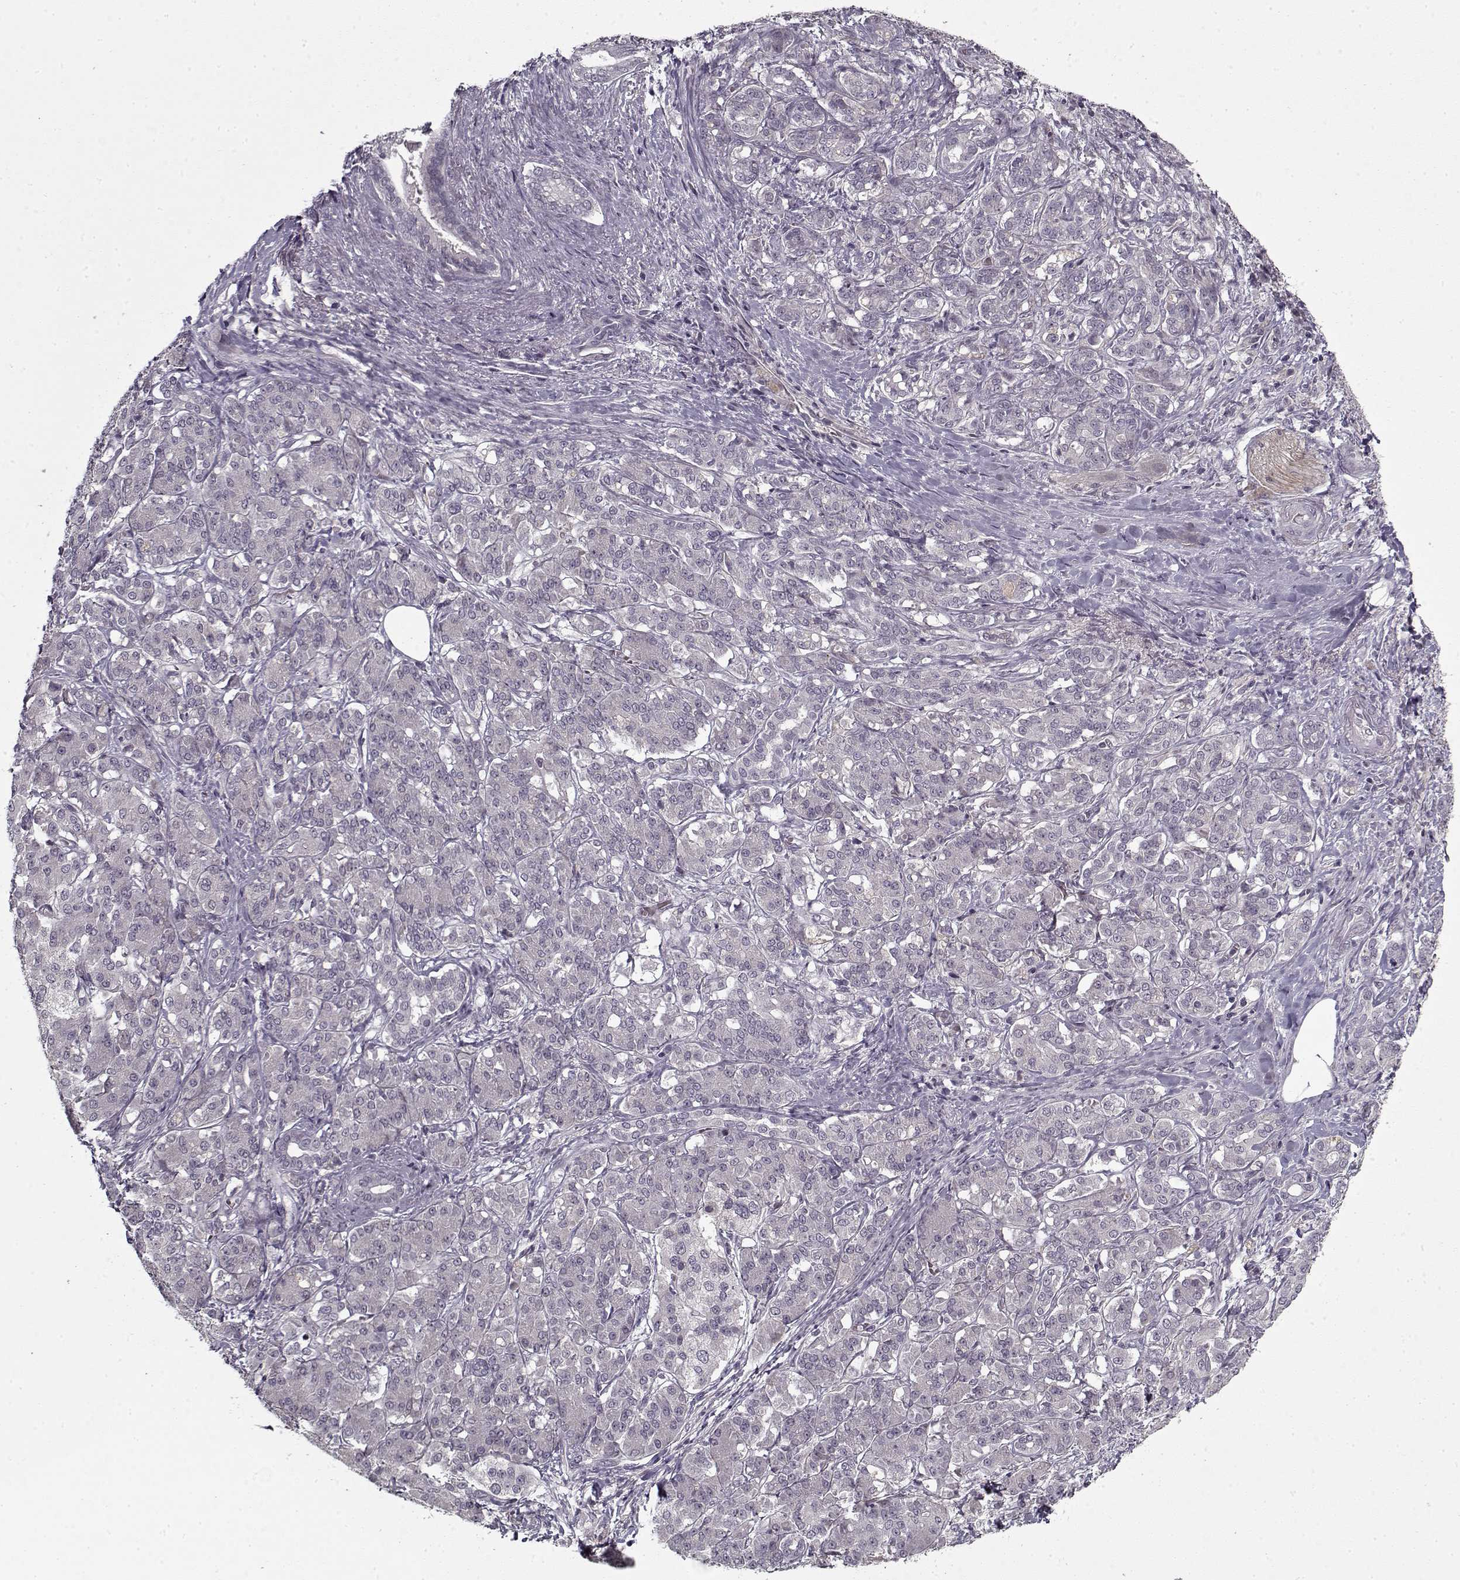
{"staining": {"intensity": "negative", "quantity": "none", "location": "none"}, "tissue": "pancreatic cancer", "cell_type": "Tumor cells", "image_type": "cancer", "snomed": [{"axis": "morphology", "description": "Normal tissue, NOS"}, {"axis": "morphology", "description": "Inflammation, NOS"}, {"axis": "morphology", "description": "Adenocarcinoma, NOS"}, {"axis": "topography", "description": "Pancreas"}], "caption": "The image reveals no staining of tumor cells in pancreatic adenocarcinoma.", "gene": "LAMA2", "patient": {"sex": "male", "age": 57}}